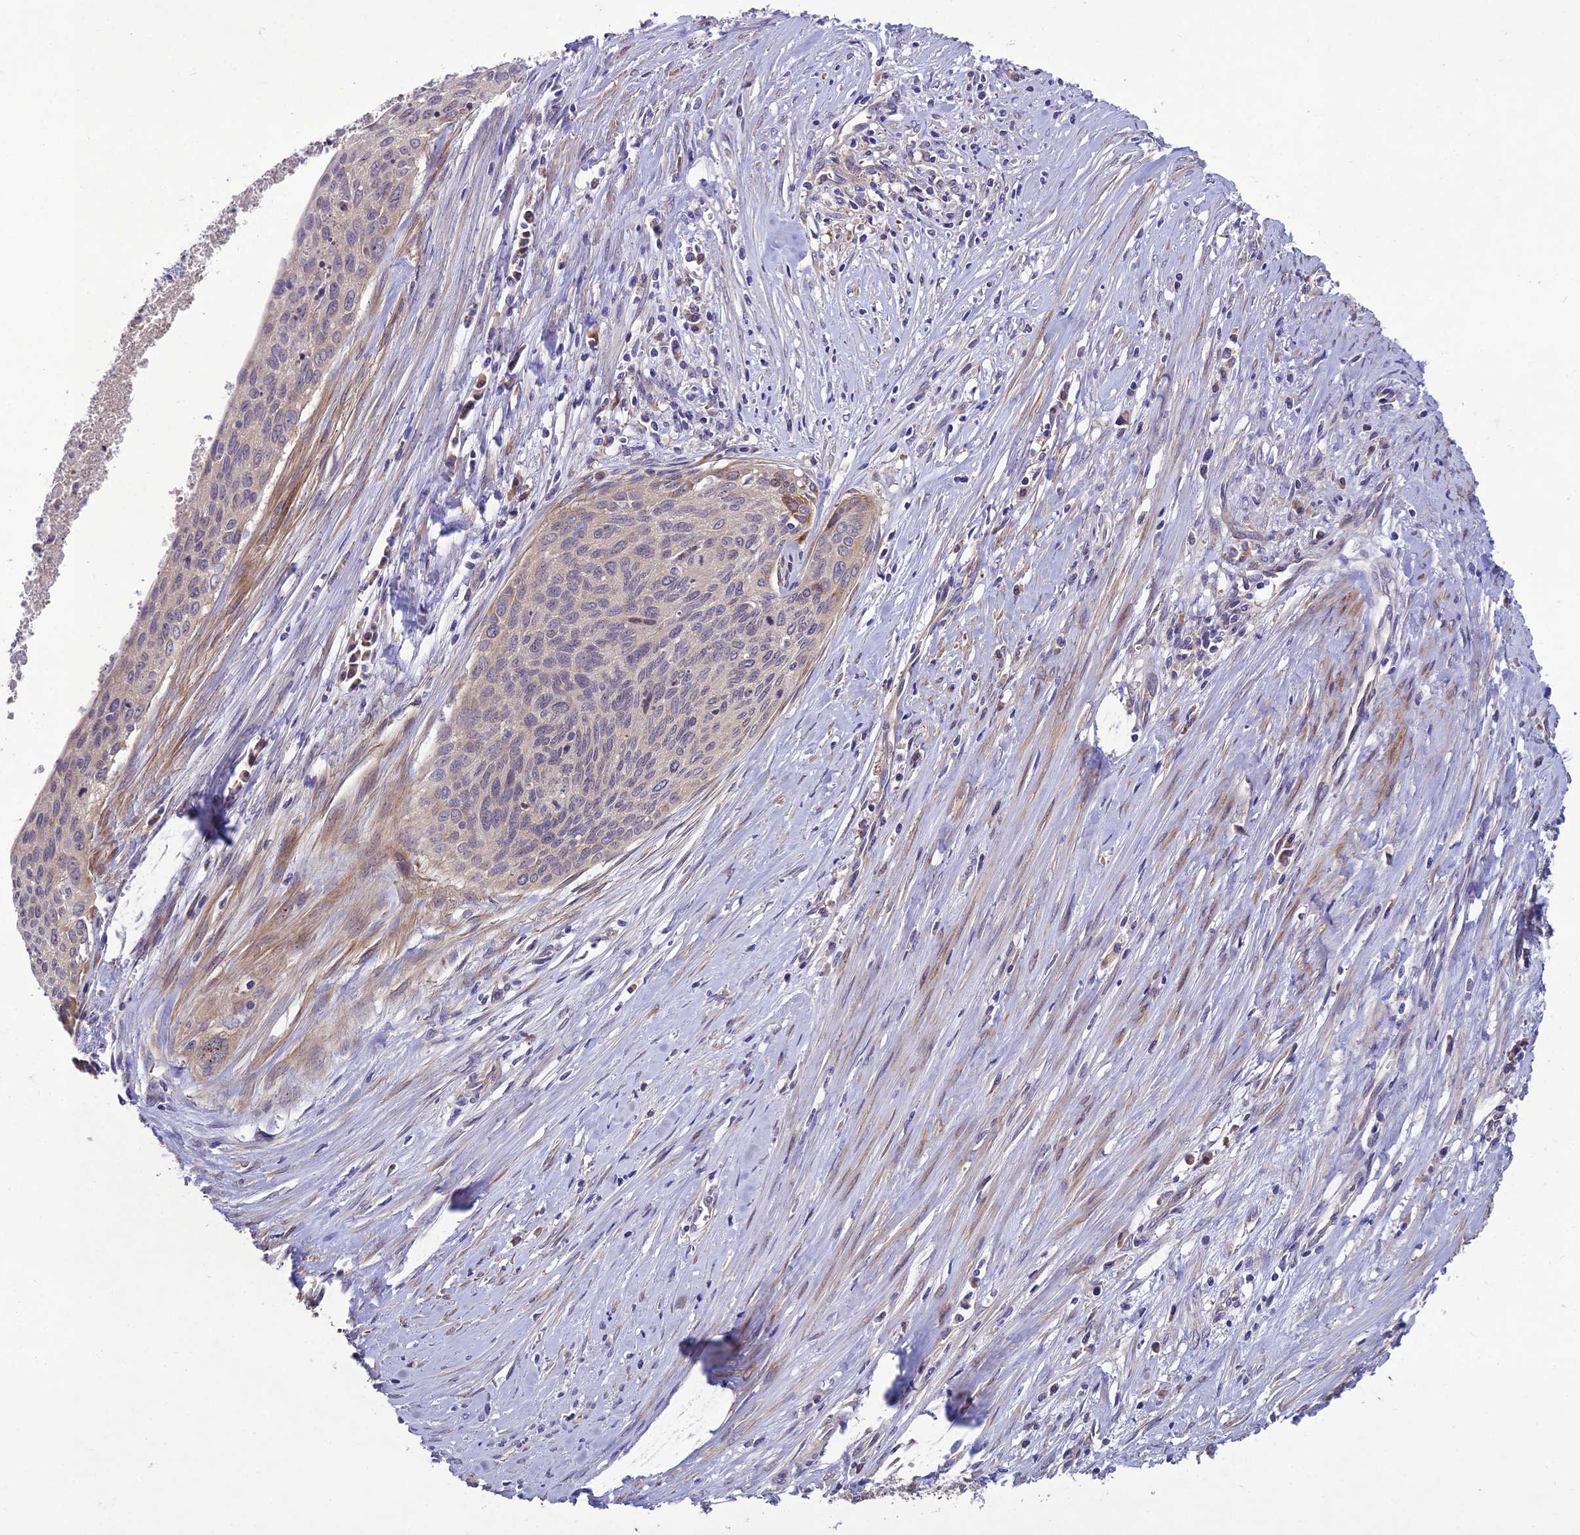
{"staining": {"intensity": "weak", "quantity": "<25%", "location": "cytoplasmic/membranous"}, "tissue": "cervical cancer", "cell_type": "Tumor cells", "image_type": "cancer", "snomed": [{"axis": "morphology", "description": "Squamous cell carcinoma, NOS"}, {"axis": "topography", "description": "Cervix"}], "caption": "Tumor cells are negative for brown protein staining in cervical cancer (squamous cell carcinoma).", "gene": "CENPL", "patient": {"sex": "female", "age": 55}}